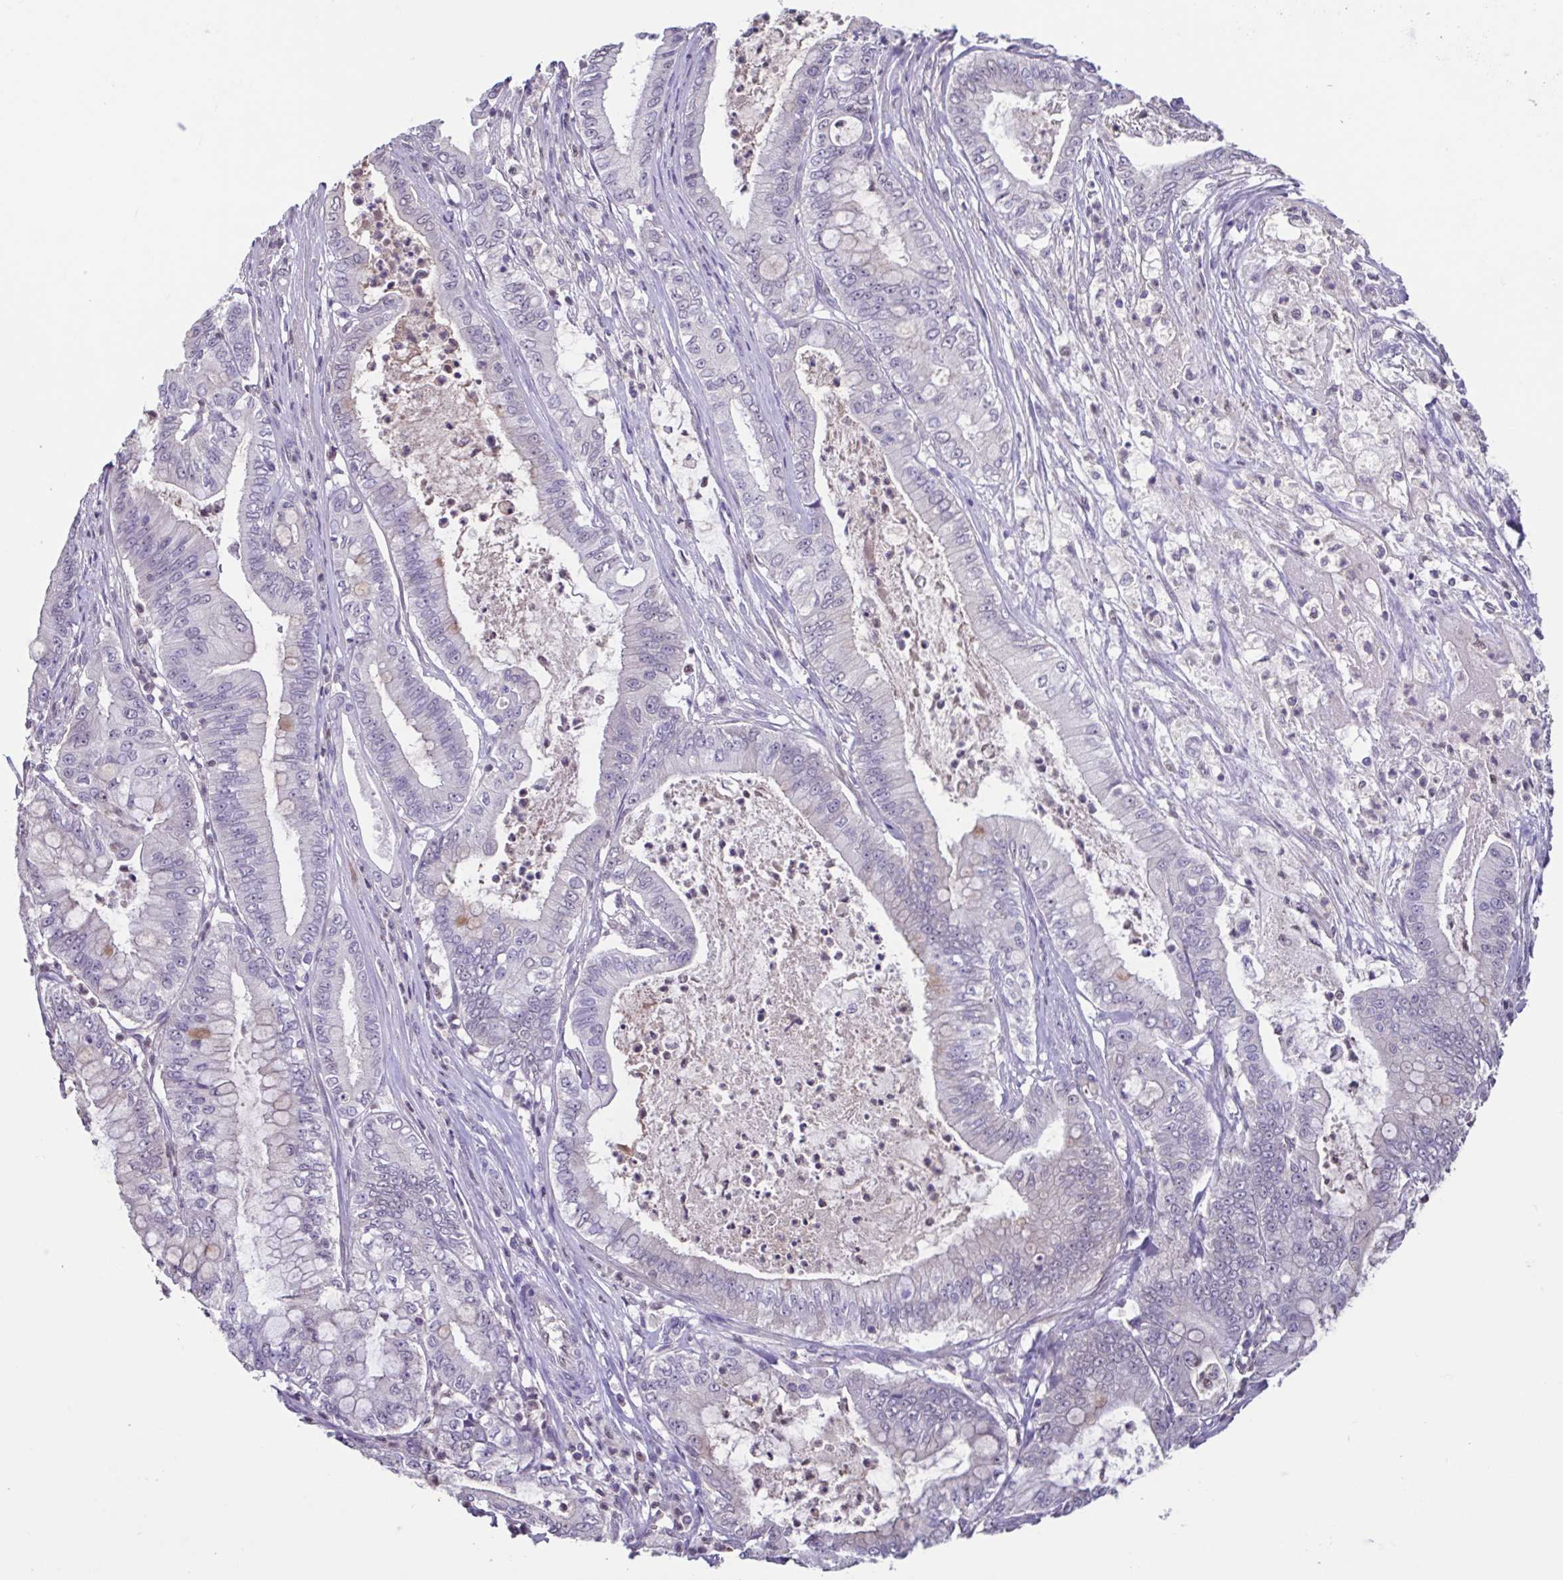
{"staining": {"intensity": "negative", "quantity": "none", "location": "none"}, "tissue": "pancreatic cancer", "cell_type": "Tumor cells", "image_type": "cancer", "snomed": [{"axis": "morphology", "description": "Adenocarcinoma, NOS"}, {"axis": "topography", "description": "Pancreas"}], "caption": "Pancreatic cancer (adenocarcinoma) was stained to show a protein in brown. There is no significant staining in tumor cells.", "gene": "ACTRT3", "patient": {"sex": "male", "age": 71}}